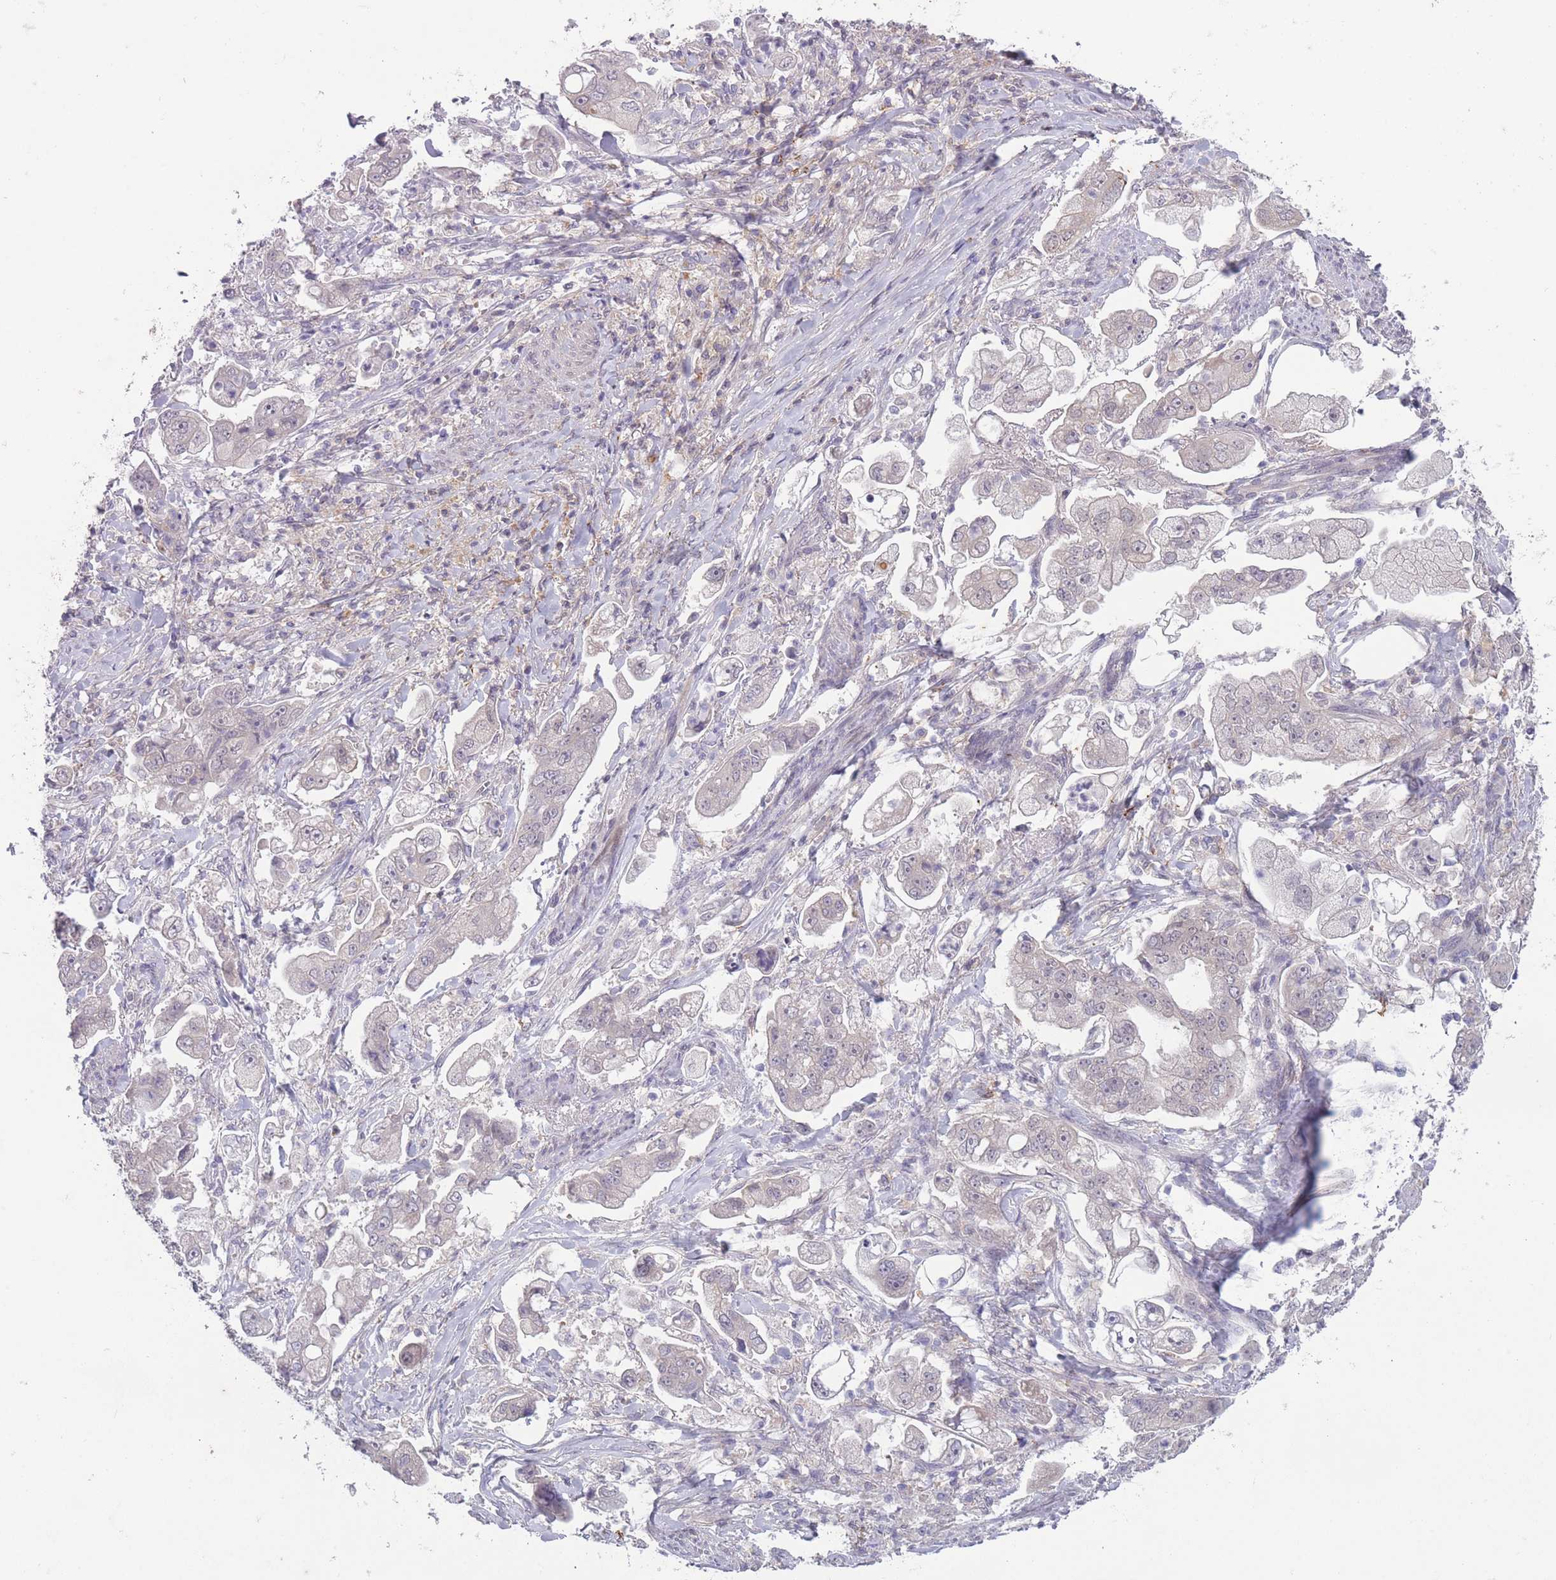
{"staining": {"intensity": "negative", "quantity": "none", "location": "none"}, "tissue": "stomach cancer", "cell_type": "Tumor cells", "image_type": "cancer", "snomed": [{"axis": "morphology", "description": "Adenocarcinoma, NOS"}, {"axis": "topography", "description": "Stomach"}], "caption": "An image of human stomach cancer (adenocarcinoma) is negative for staining in tumor cells.", "gene": "ARPIN", "patient": {"sex": "male", "age": 62}}